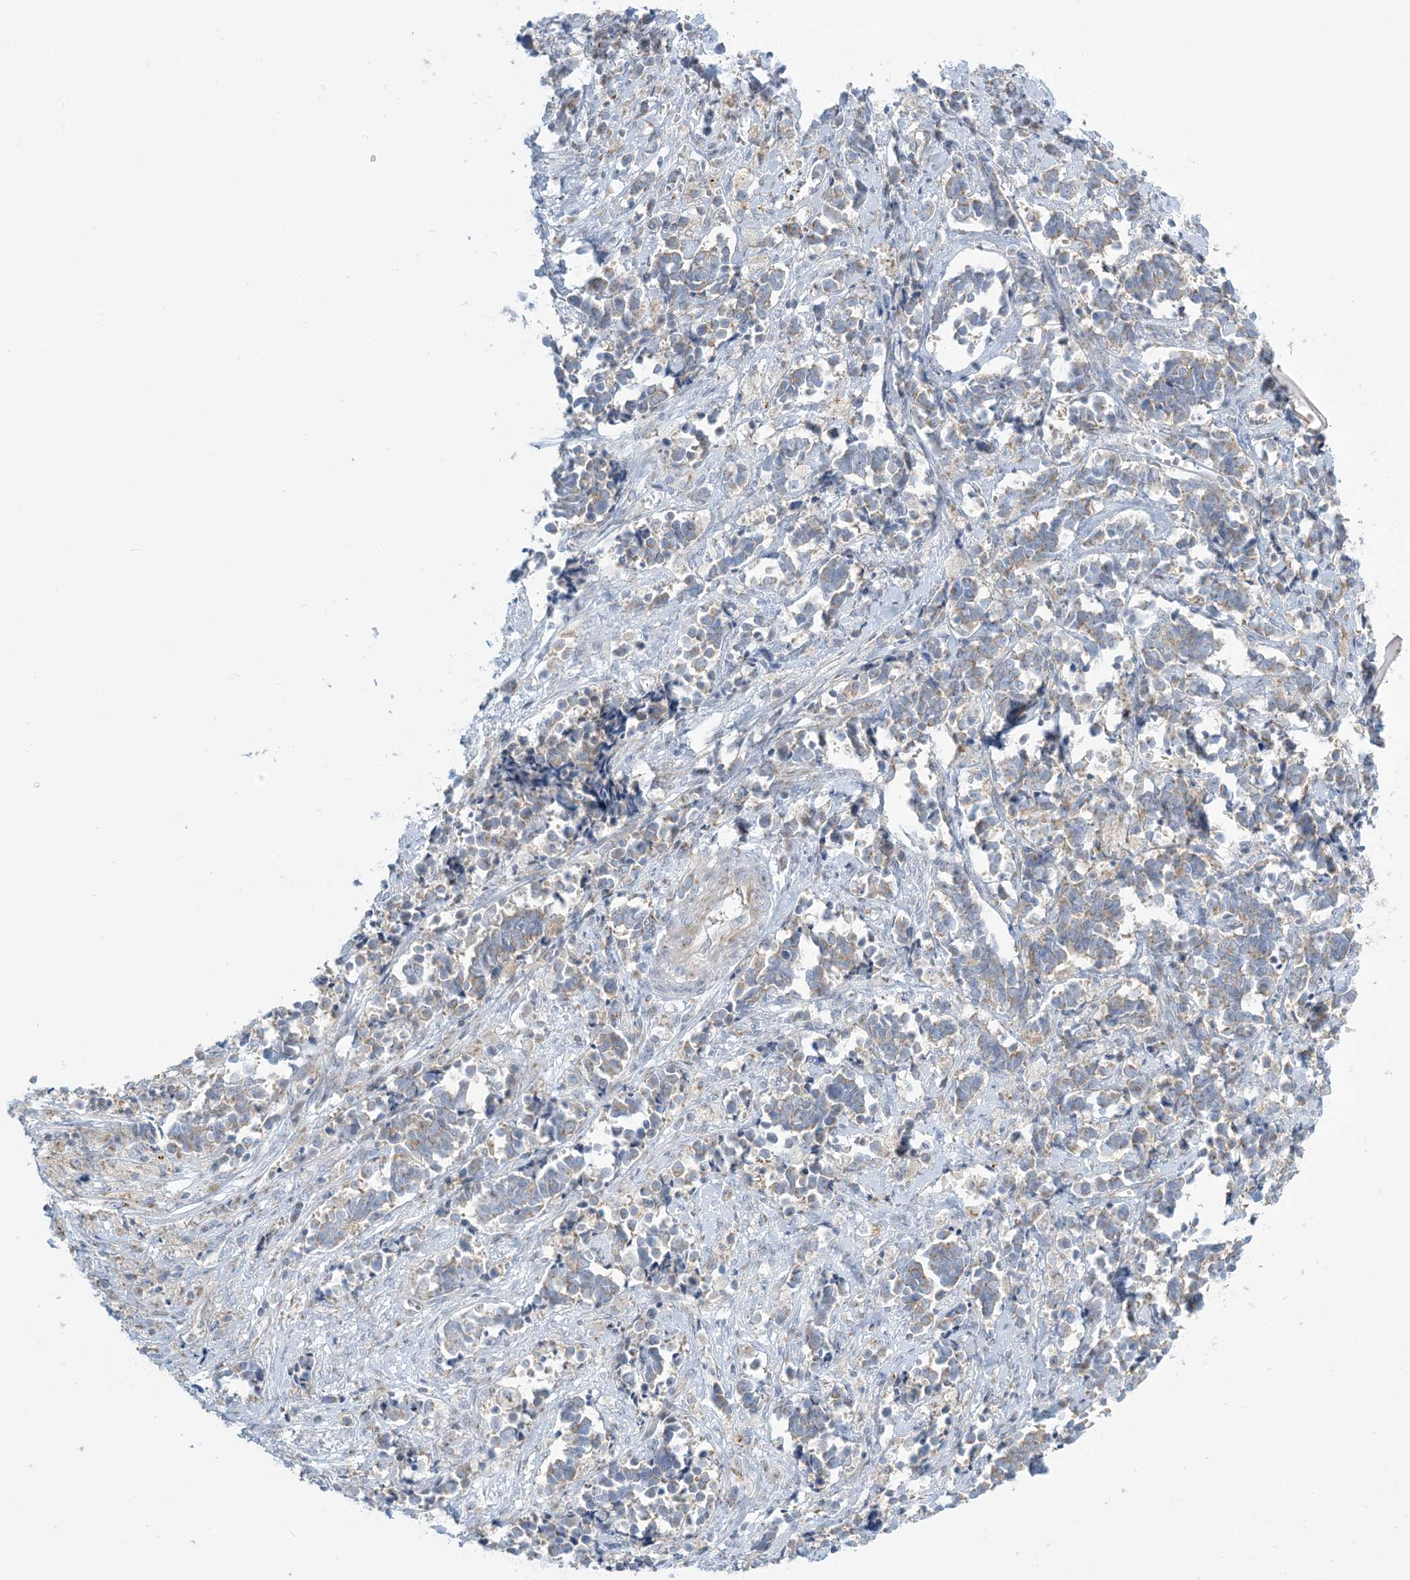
{"staining": {"intensity": "weak", "quantity": "25%-75%", "location": "cytoplasmic/membranous"}, "tissue": "cervical cancer", "cell_type": "Tumor cells", "image_type": "cancer", "snomed": [{"axis": "morphology", "description": "Normal tissue, NOS"}, {"axis": "morphology", "description": "Squamous cell carcinoma, NOS"}, {"axis": "topography", "description": "Cervix"}], "caption": "An IHC histopathology image of tumor tissue is shown. Protein staining in brown shows weak cytoplasmic/membranous positivity in cervical cancer (squamous cell carcinoma) within tumor cells.", "gene": "AFTPH", "patient": {"sex": "female", "age": 35}}